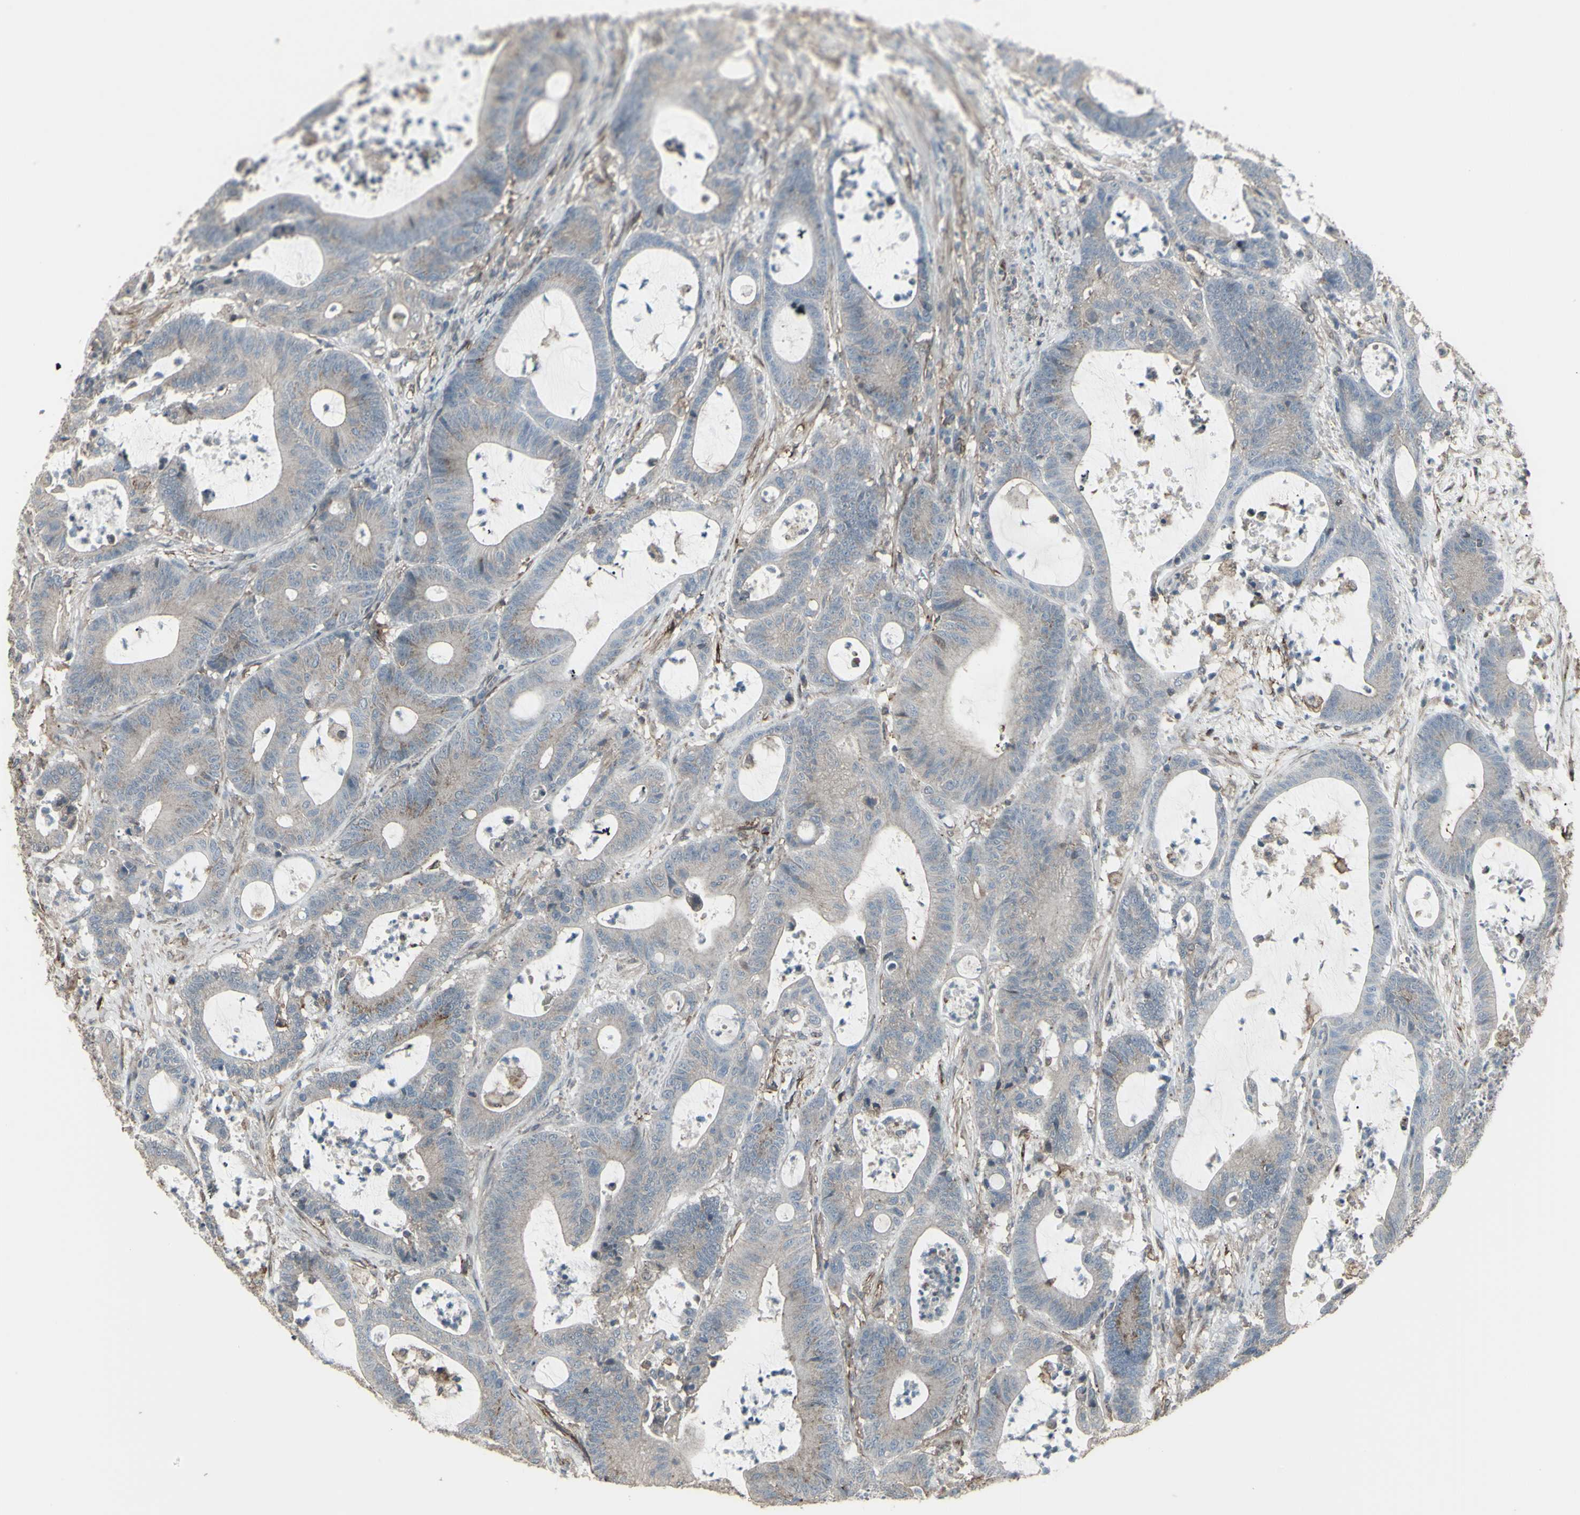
{"staining": {"intensity": "moderate", "quantity": "<25%", "location": "cytoplasmic/membranous"}, "tissue": "colorectal cancer", "cell_type": "Tumor cells", "image_type": "cancer", "snomed": [{"axis": "morphology", "description": "Adenocarcinoma, NOS"}, {"axis": "topography", "description": "Colon"}], "caption": "The image displays immunohistochemical staining of colorectal adenocarcinoma. There is moderate cytoplasmic/membranous positivity is seen in approximately <25% of tumor cells.", "gene": "SMO", "patient": {"sex": "female", "age": 84}}